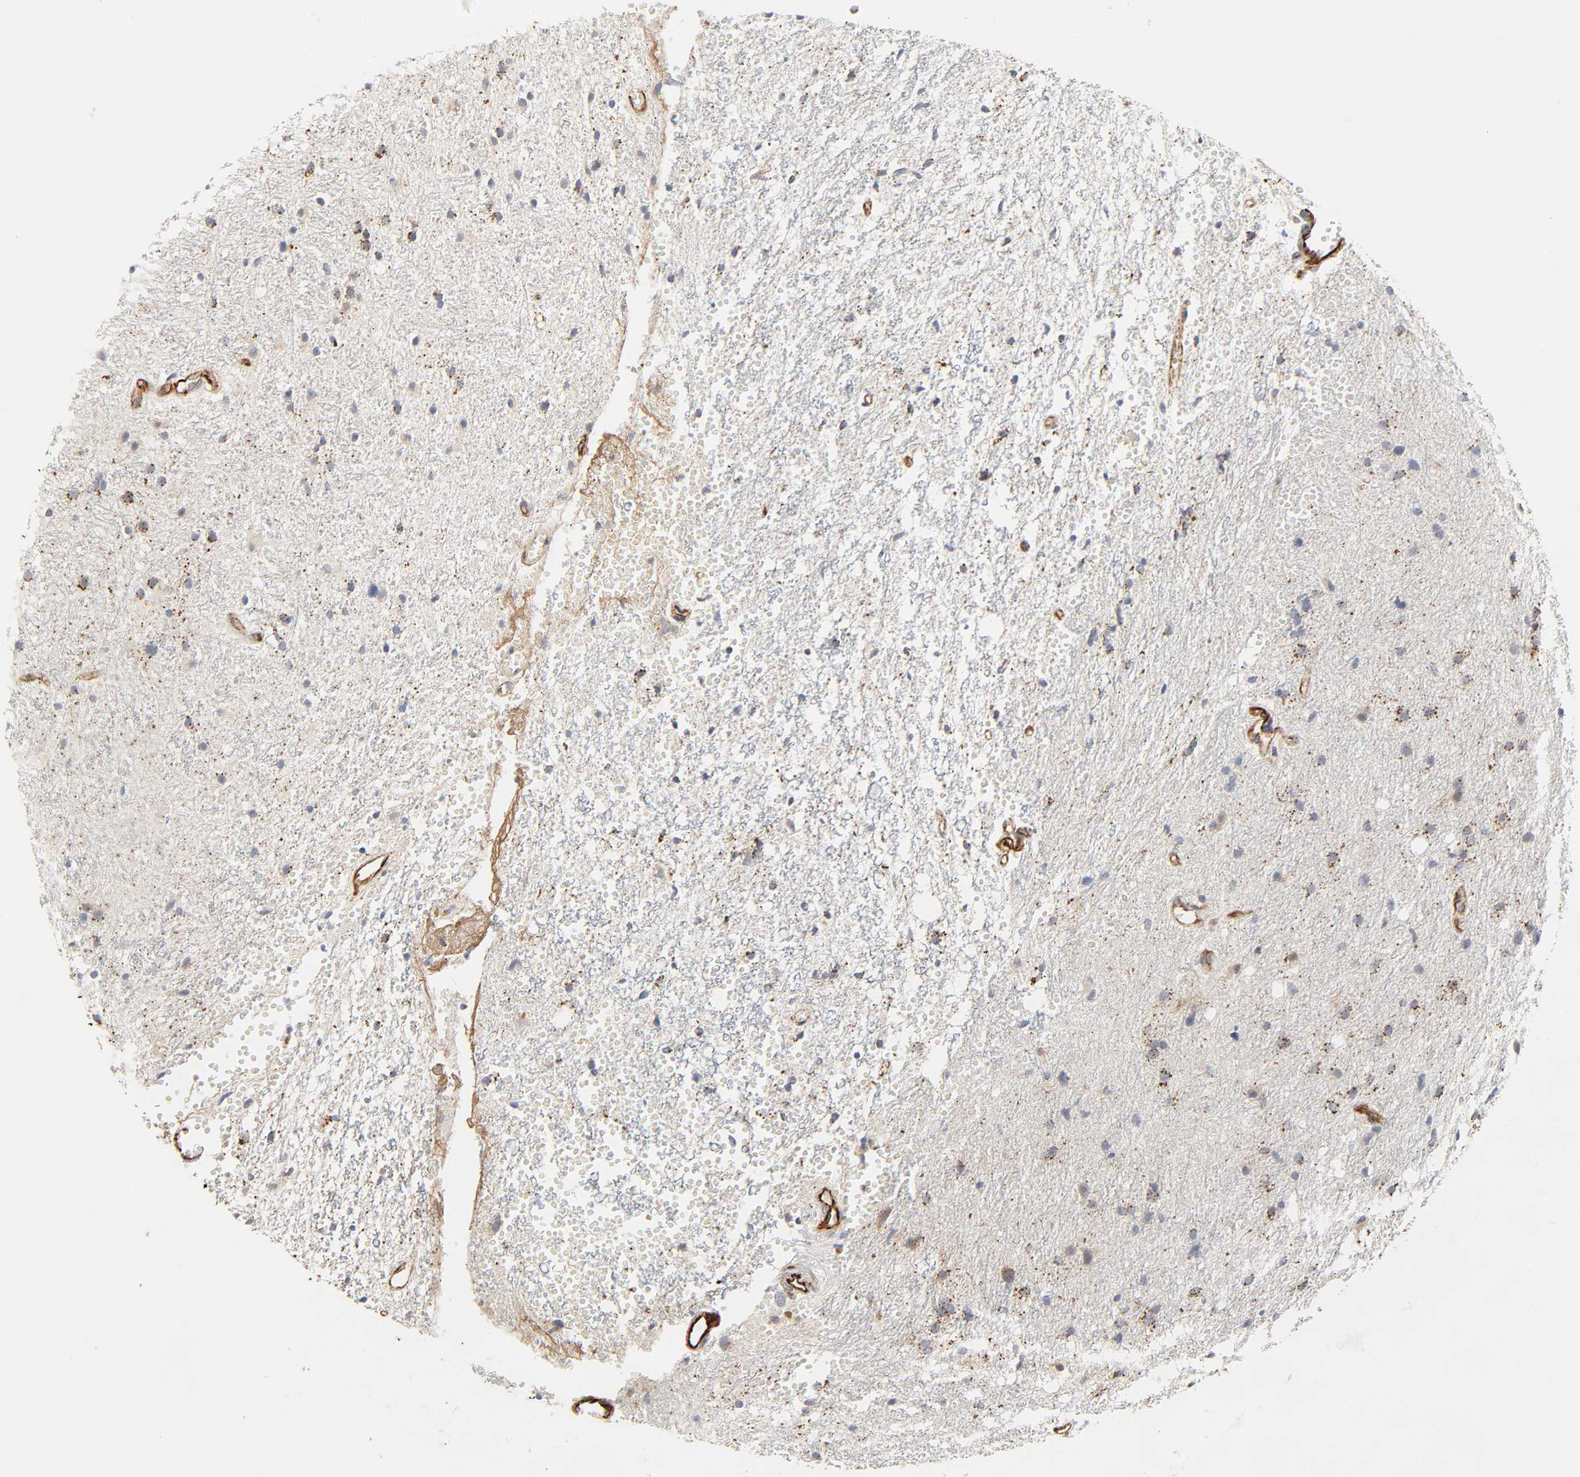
{"staining": {"intensity": "strong", "quantity": ">75%", "location": "cytoplasmic/membranous"}, "tissue": "glioma", "cell_type": "Tumor cells", "image_type": "cancer", "snomed": [{"axis": "morphology", "description": "Glioma, malignant, High grade"}, {"axis": "topography", "description": "Brain"}], "caption": "Protein analysis of glioma tissue demonstrates strong cytoplasmic/membranous expression in approximately >75% of tumor cells.", "gene": "REEP6", "patient": {"sex": "female", "age": 59}}